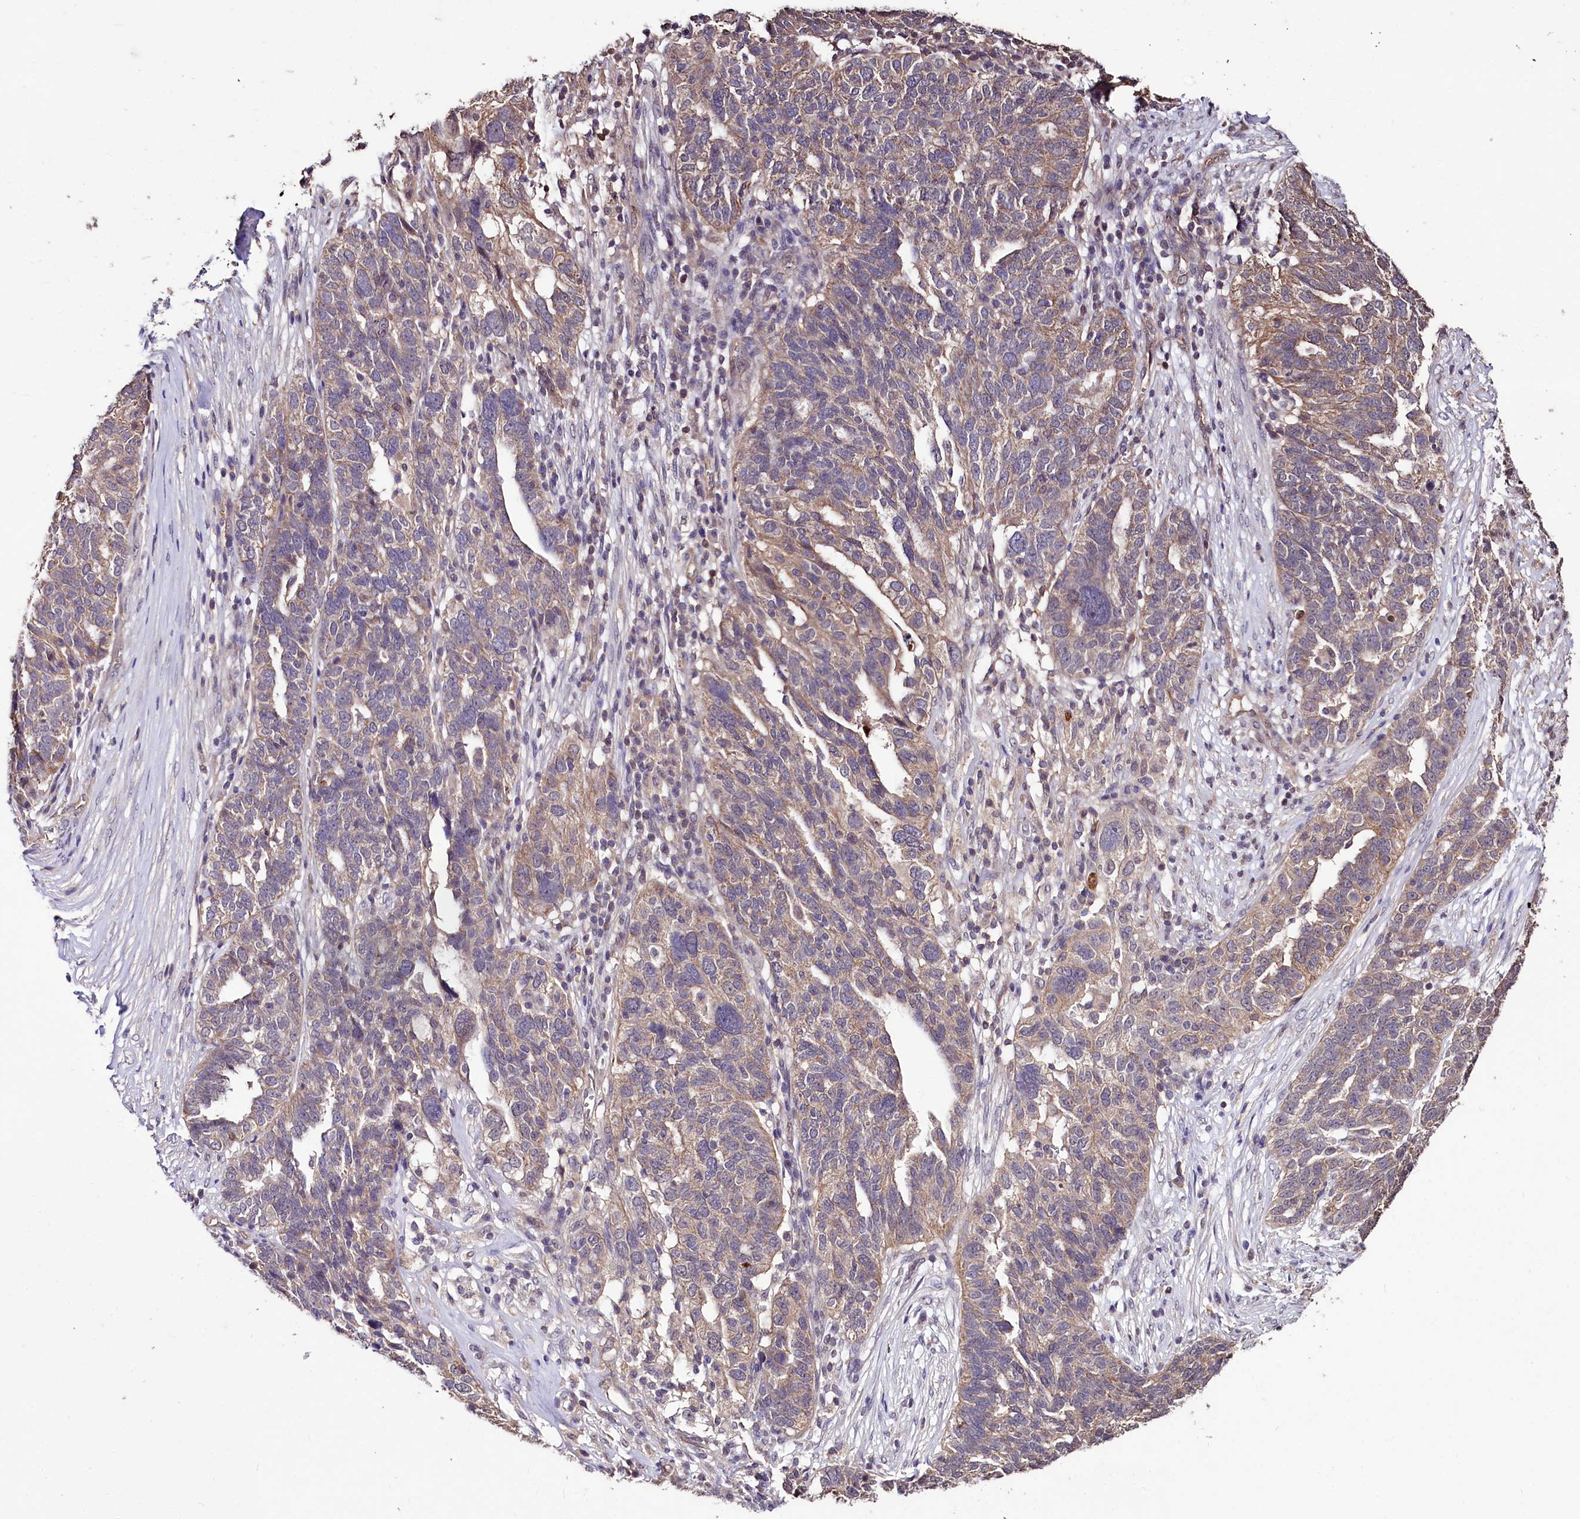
{"staining": {"intensity": "weak", "quantity": "25%-75%", "location": "cytoplasmic/membranous"}, "tissue": "ovarian cancer", "cell_type": "Tumor cells", "image_type": "cancer", "snomed": [{"axis": "morphology", "description": "Cystadenocarcinoma, serous, NOS"}, {"axis": "topography", "description": "Ovary"}], "caption": "Ovarian cancer stained with IHC displays weak cytoplasmic/membranous positivity in approximately 25%-75% of tumor cells.", "gene": "KLRB1", "patient": {"sex": "female", "age": 59}}